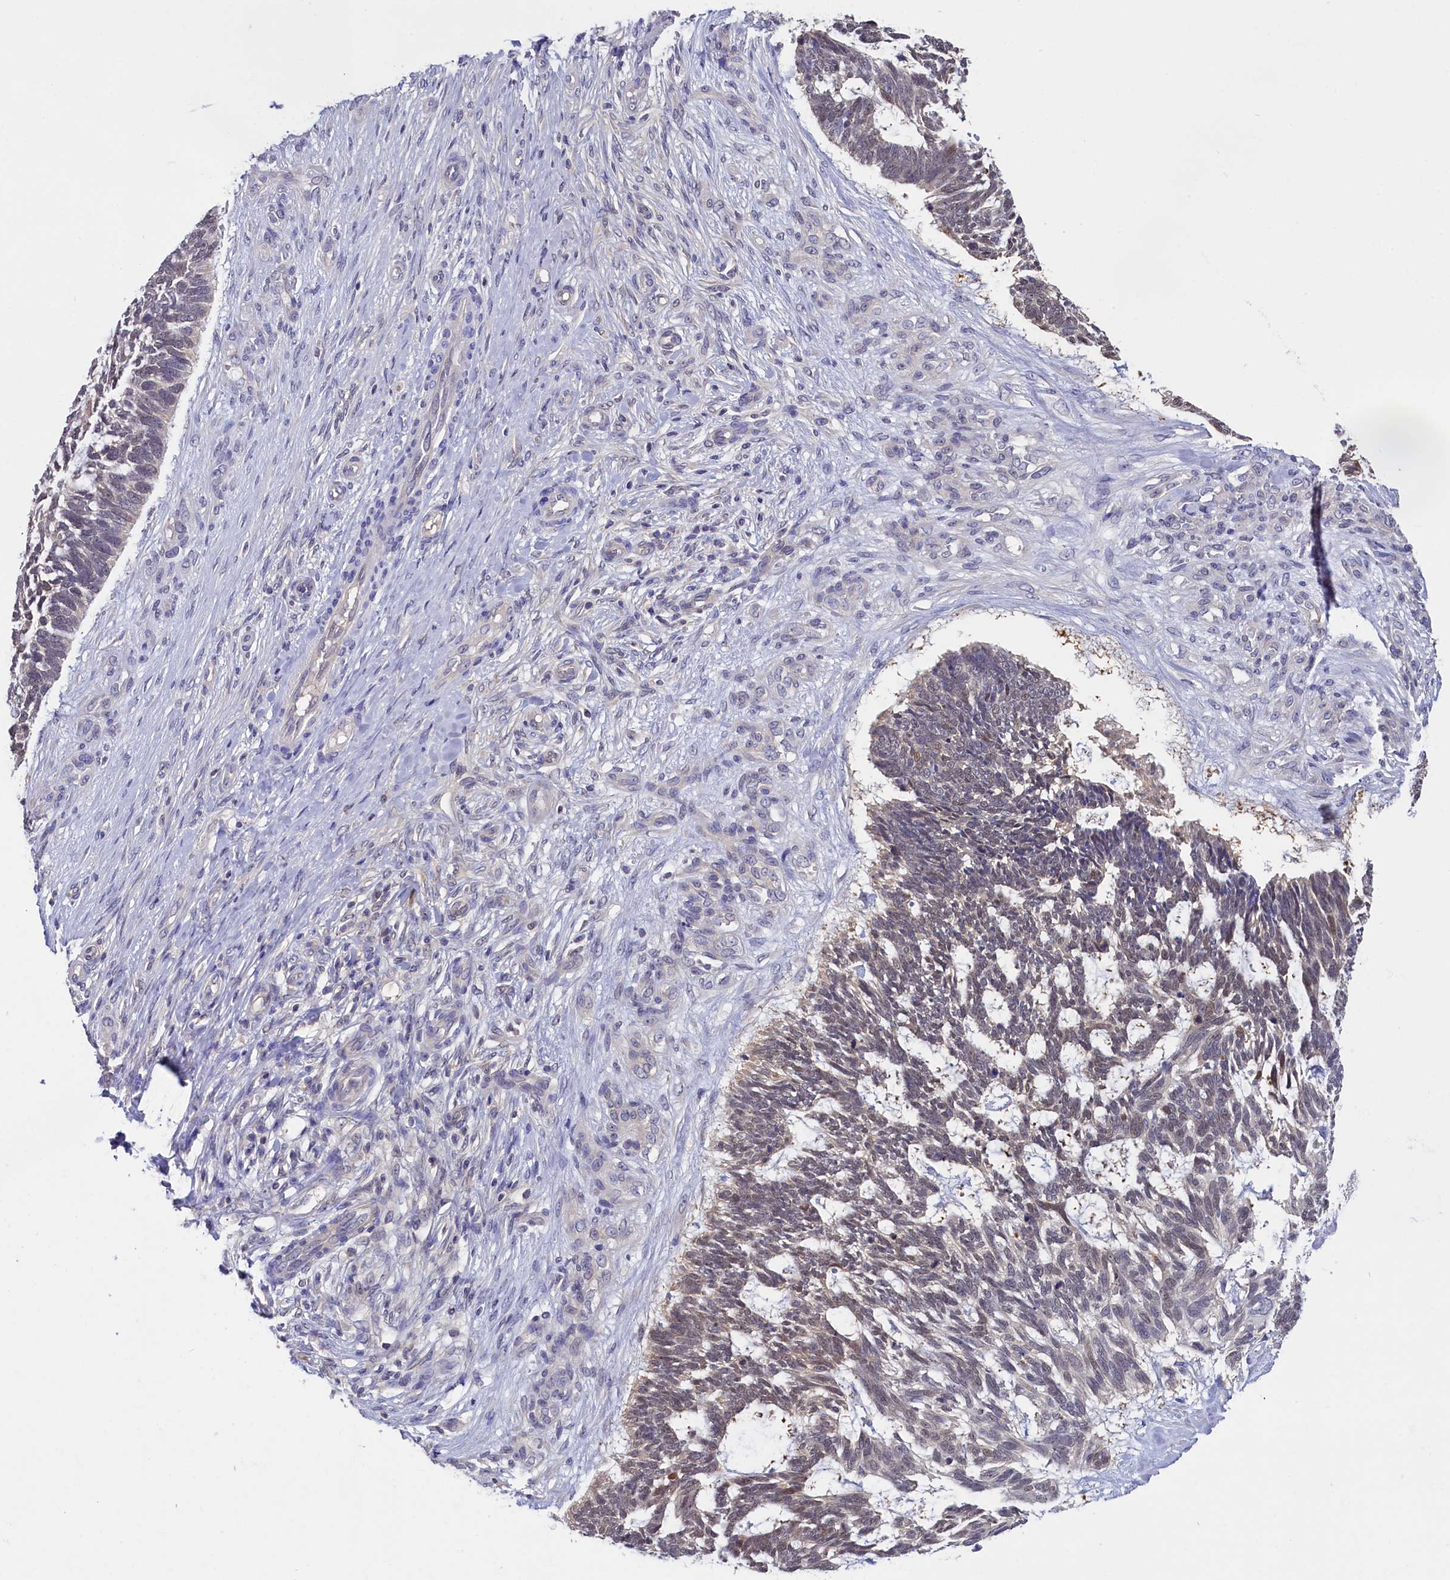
{"staining": {"intensity": "weak", "quantity": "<25%", "location": "cytoplasmic/membranous"}, "tissue": "skin cancer", "cell_type": "Tumor cells", "image_type": "cancer", "snomed": [{"axis": "morphology", "description": "Basal cell carcinoma"}, {"axis": "topography", "description": "Skin"}], "caption": "The immunohistochemistry (IHC) histopathology image has no significant positivity in tumor cells of skin cancer tissue. (DAB immunohistochemistry (IHC), high magnification).", "gene": "C11orf54", "patient": {"sex": "male", "age": 88}}